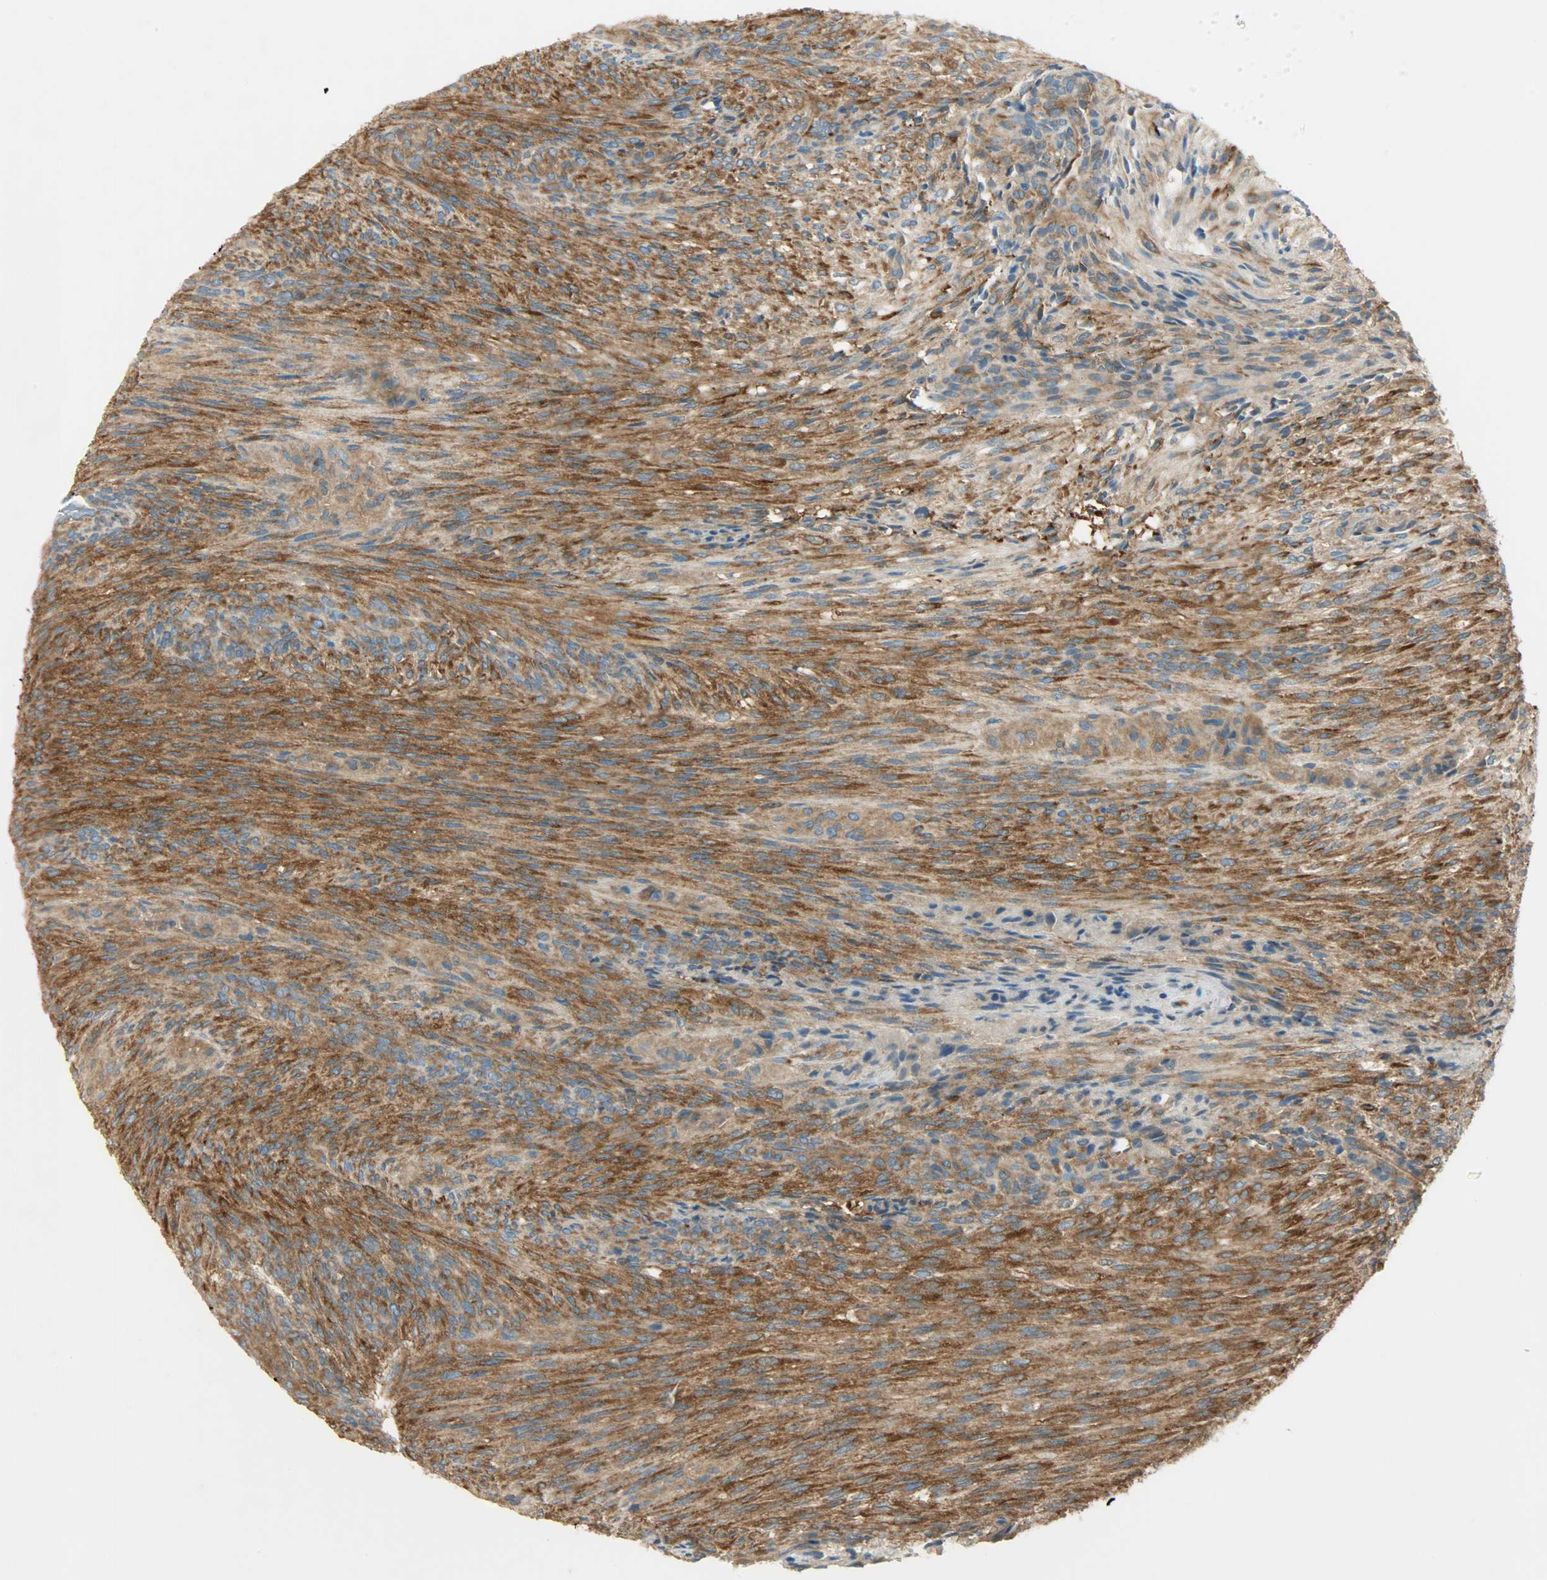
{"staining": {"intensity": "strong", "quantity": ">75%", "location": "cytoplasmic/membranous"}, "tissue": "glioma", "cell_type": "Tumor cells", "image_type": "cancer", "snomed": [{"axis": "morphology", "description": "Glioma, malignant, High grade"}, {"axis": "topography", "description": "Cerebral cortex"}], "caption": "Immunohistochemistry of human glioma shows high levels of strong cytoplasmic/membranous expression in about >75% of tumor cells. (brown staining indicates protein expression, while blue staining denotes nuclei).", "gene": "TSC22D2", "patient": {"sex": "female", "age": 55}}